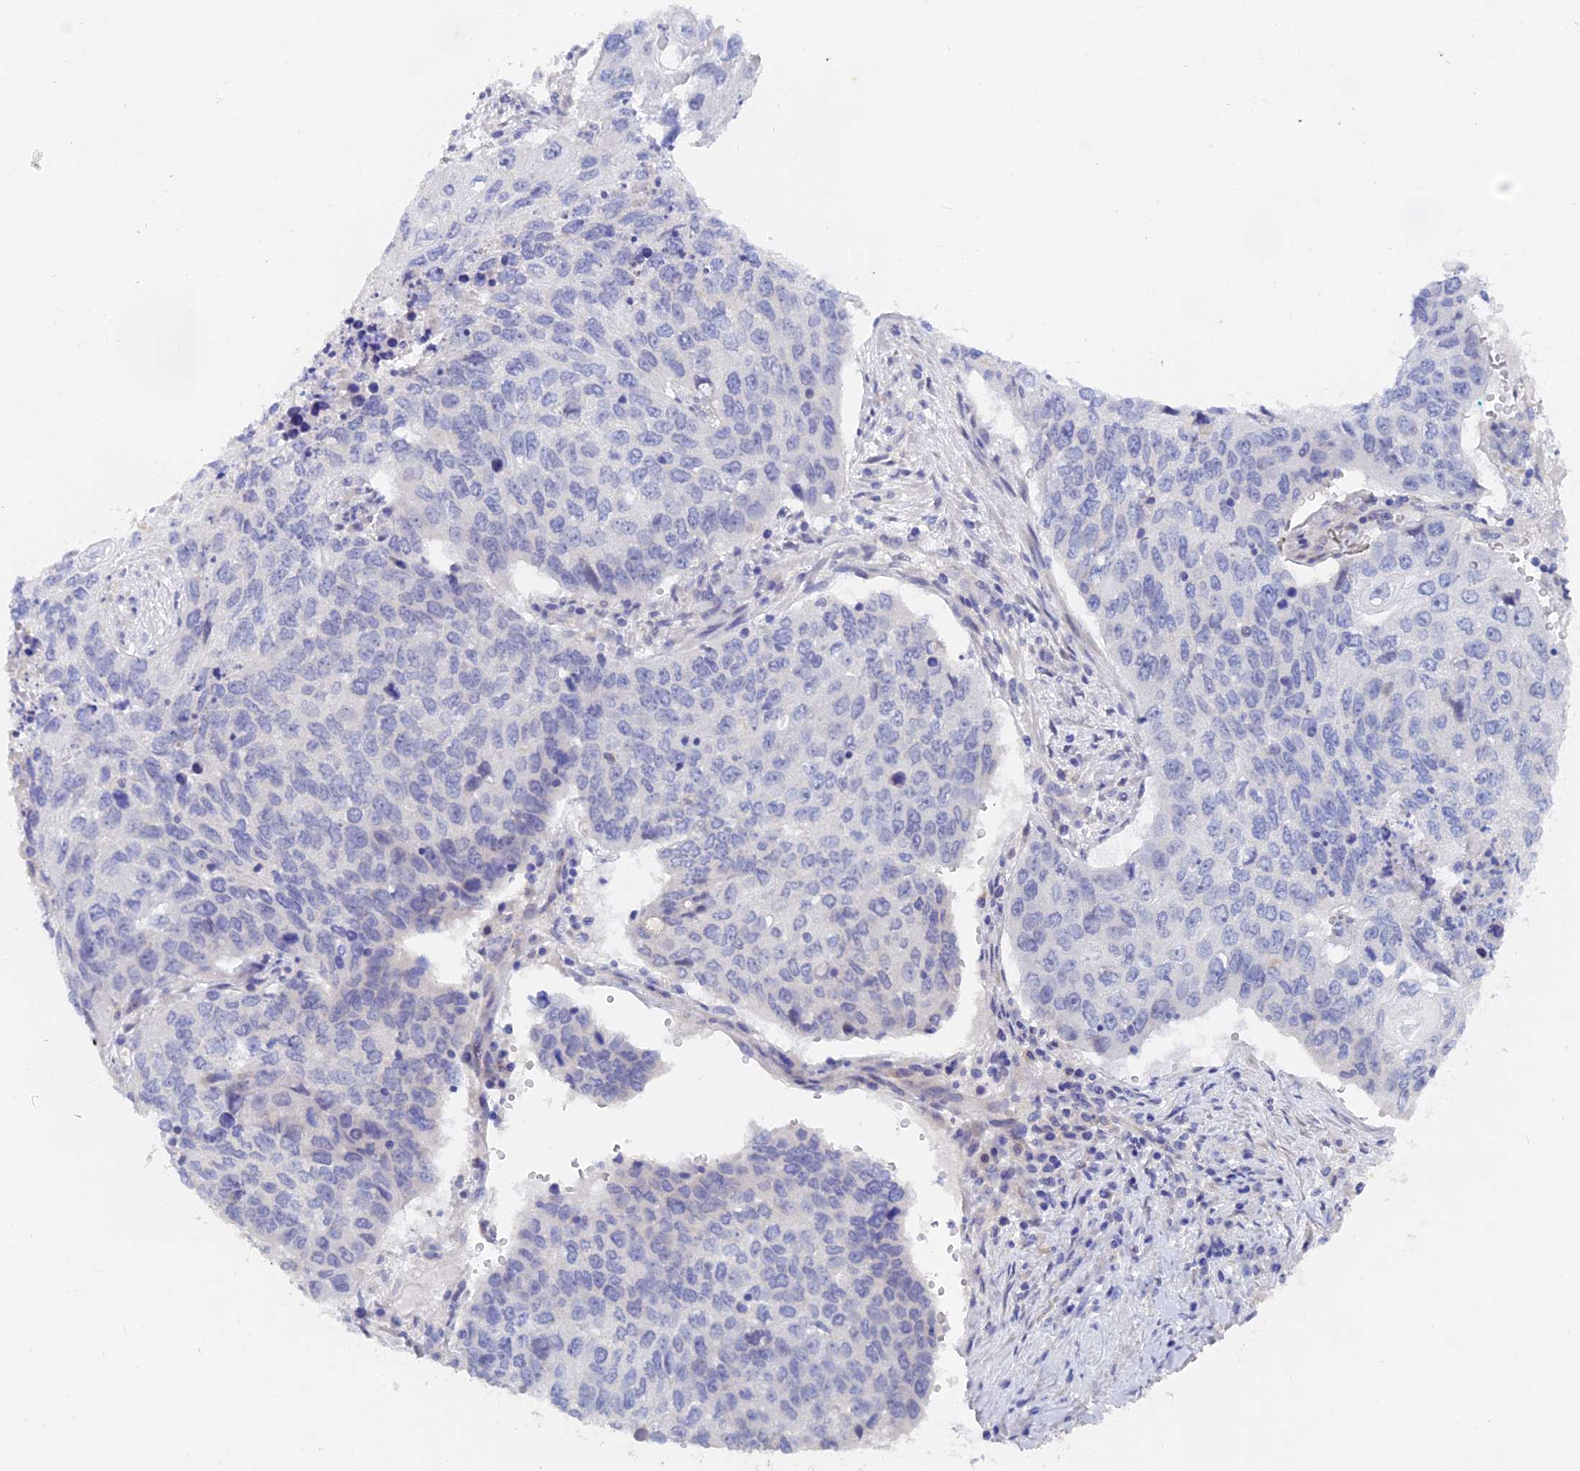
{"staining": {"intensity": "negative", "quantity": "none", "location": "none"}, "tissue": "lung cancer", "cell_type": "Tumor cells", "image_type": "cancer", "snomed": [{"axis": "morphology", "description": "Squamous cell carcinoma, NOS"}, {"axis": "topography", "description": "Lung"}], "caption": "IHC of lung cancer displays no staining in tumor cells.", "gene": "GLB1L", "patient": {"sex": "female", "age": 63}}